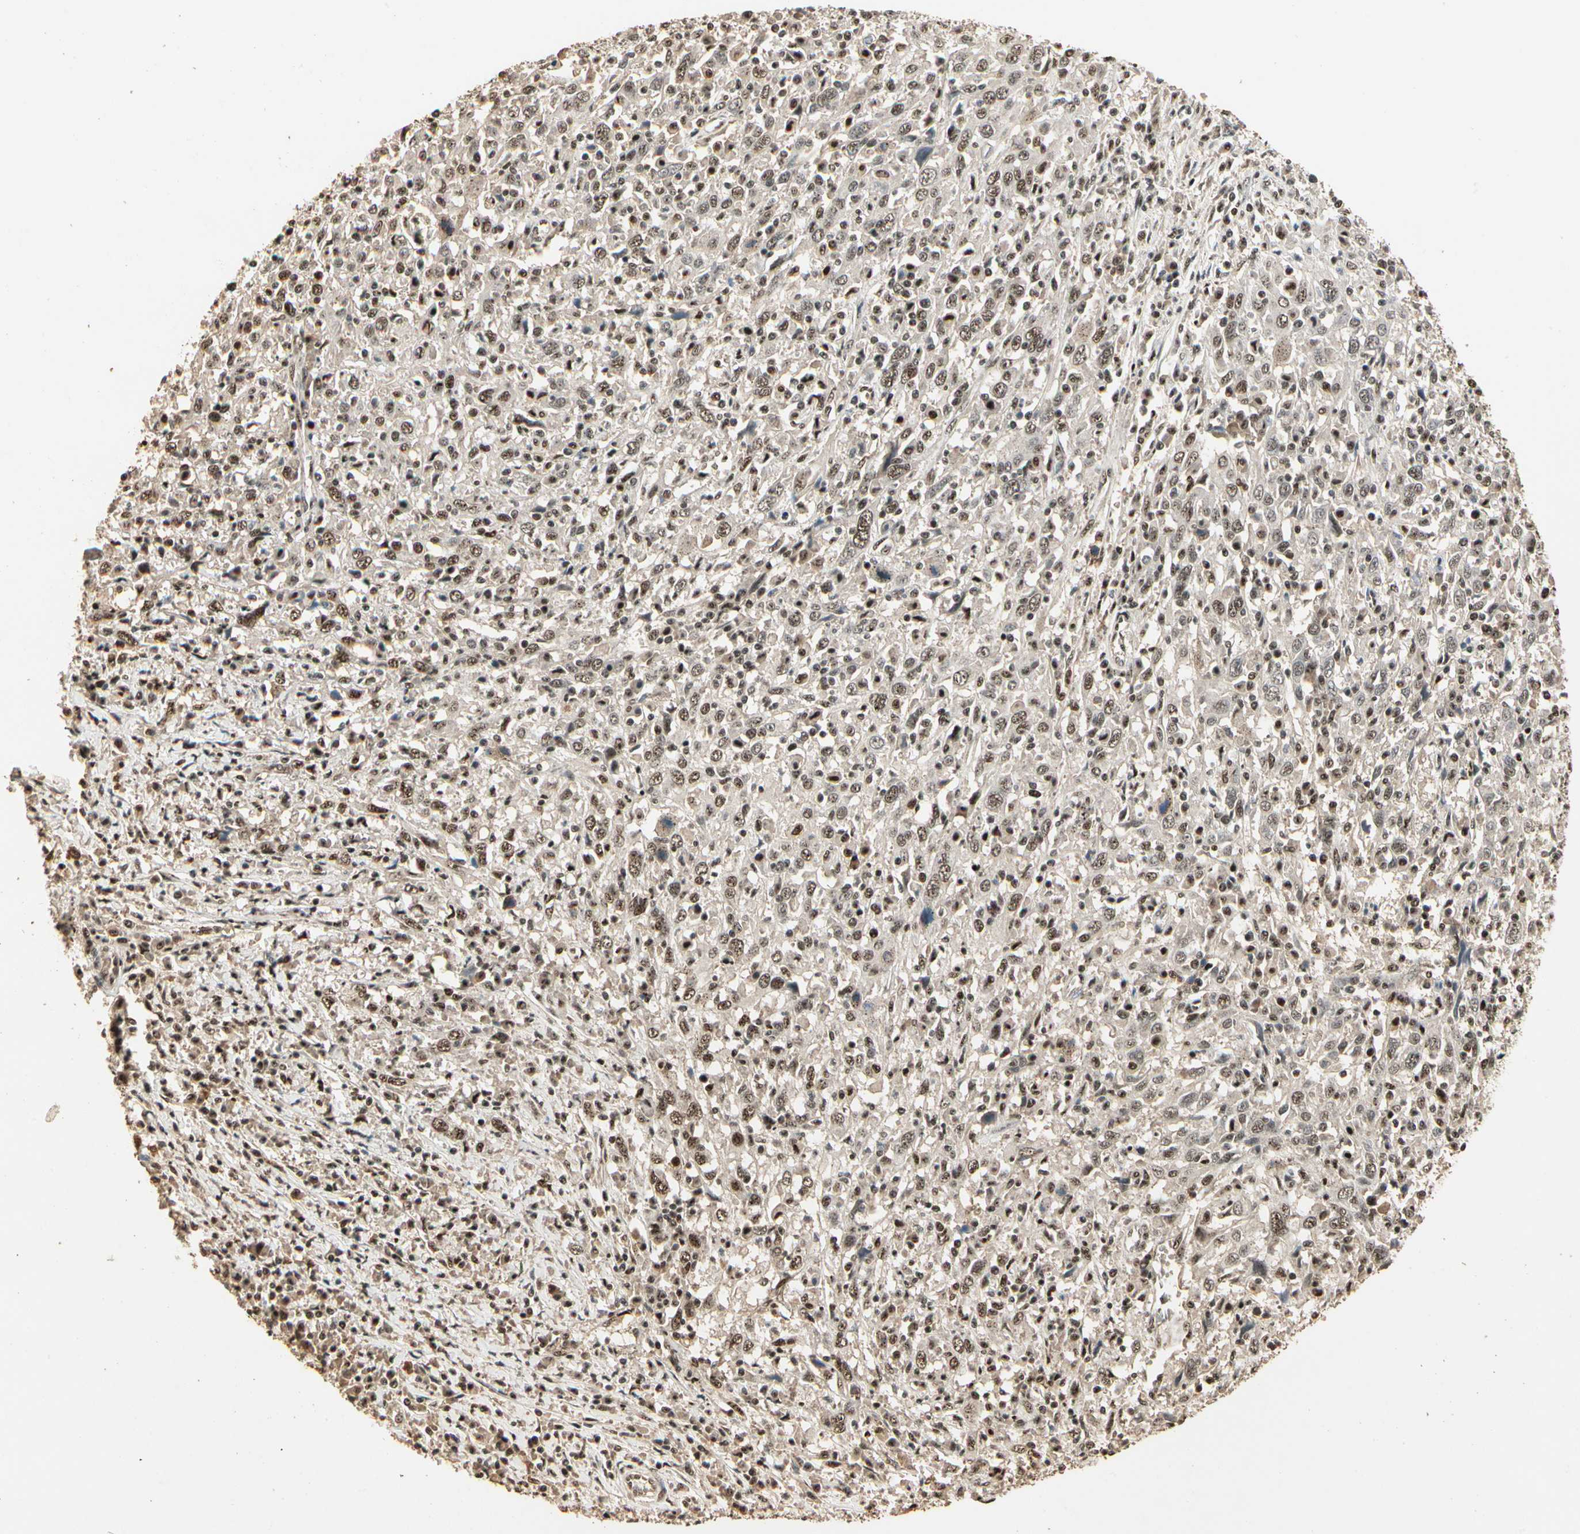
{"staining": {"intensity": "moderate", "quantity": ">75%", "location": "nuclear"}, "tissue": "cervical cancer", "cell_type": "Tumor cells", "image_type": "cancer", "snomed": [{"axis": "morphology", "description": "Squamous cell carcinoma, NOS"}, {"axis": "topography", "description": "Cervix"}], "caption": "Immunohistochemistry (IHC) (DAB (3,3'-diaminobenzidine)) staining of human cervical cancer (squamous cell carcinoma) shows moderate nuclear protein positivity in approximately >75% of tumor cells.", "gene": "RBM25", "patient": {"sex": "female", "age": 46}}